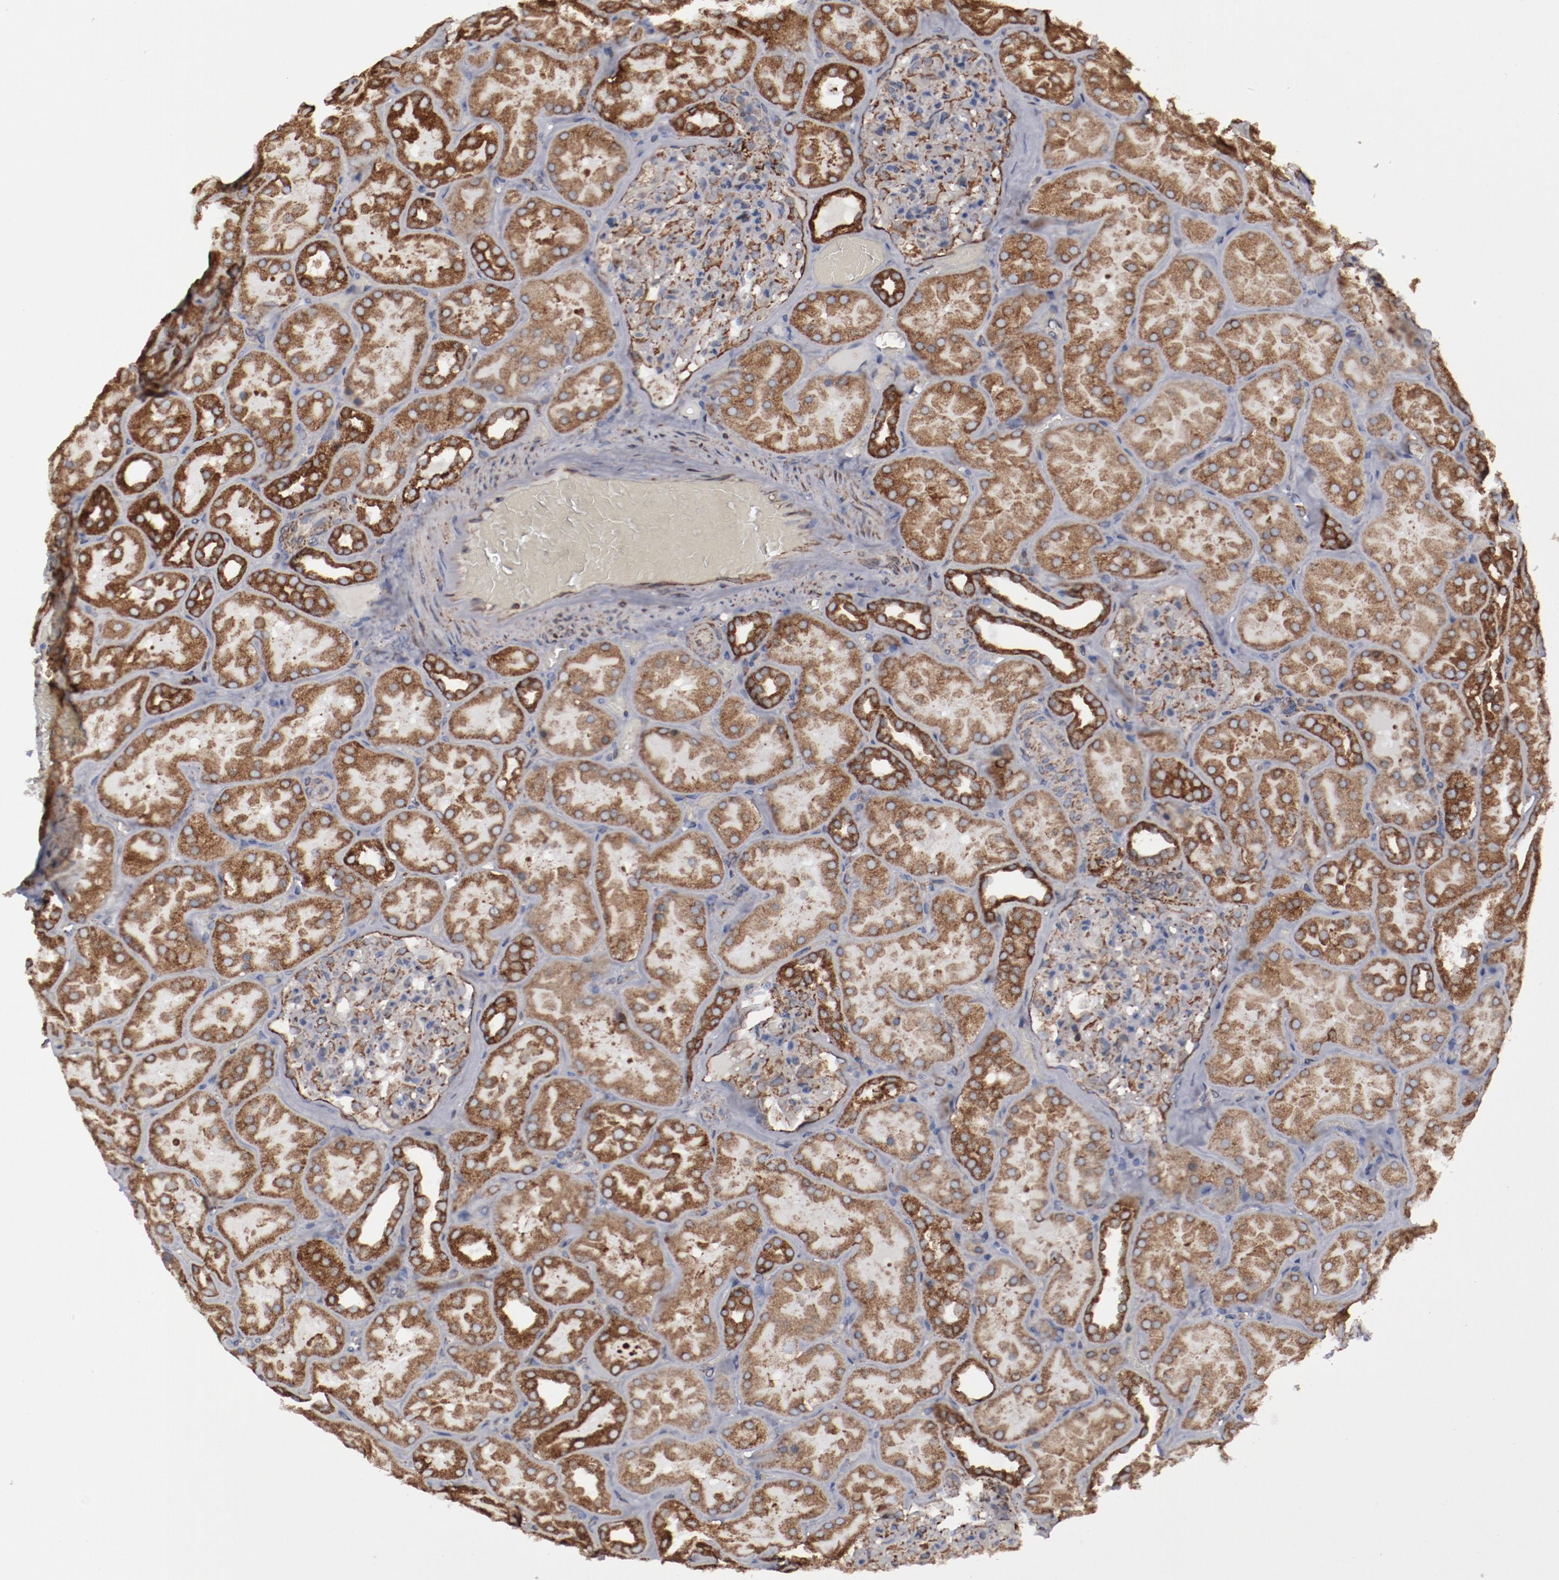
{"staining": {"intensity": "weak", "quantity": "25%-75%", "location": "cytoplasmic/membranous"}, "tissue": "kidney", "cell_type": "Cells in glomeruli", "image_type": "normal", "snomed": [{"axis": "morphology", "description": "Normal tissue, NOS"}, {"axis": "topography", "description": "Kidney"}], "caption": "A low amount of weak cytoplasmic/membranous staining is seen in about 25%-75% of cells in glomeruli in benign kidney. The staining was performed using DAB (3,3'-diaminobenzidine), with brown indicating positive protein expression. Nuclei are stained blue with hematoxylin.", "gene": "ERLIN2", "patient": {"sex": "male", "age": 28}}